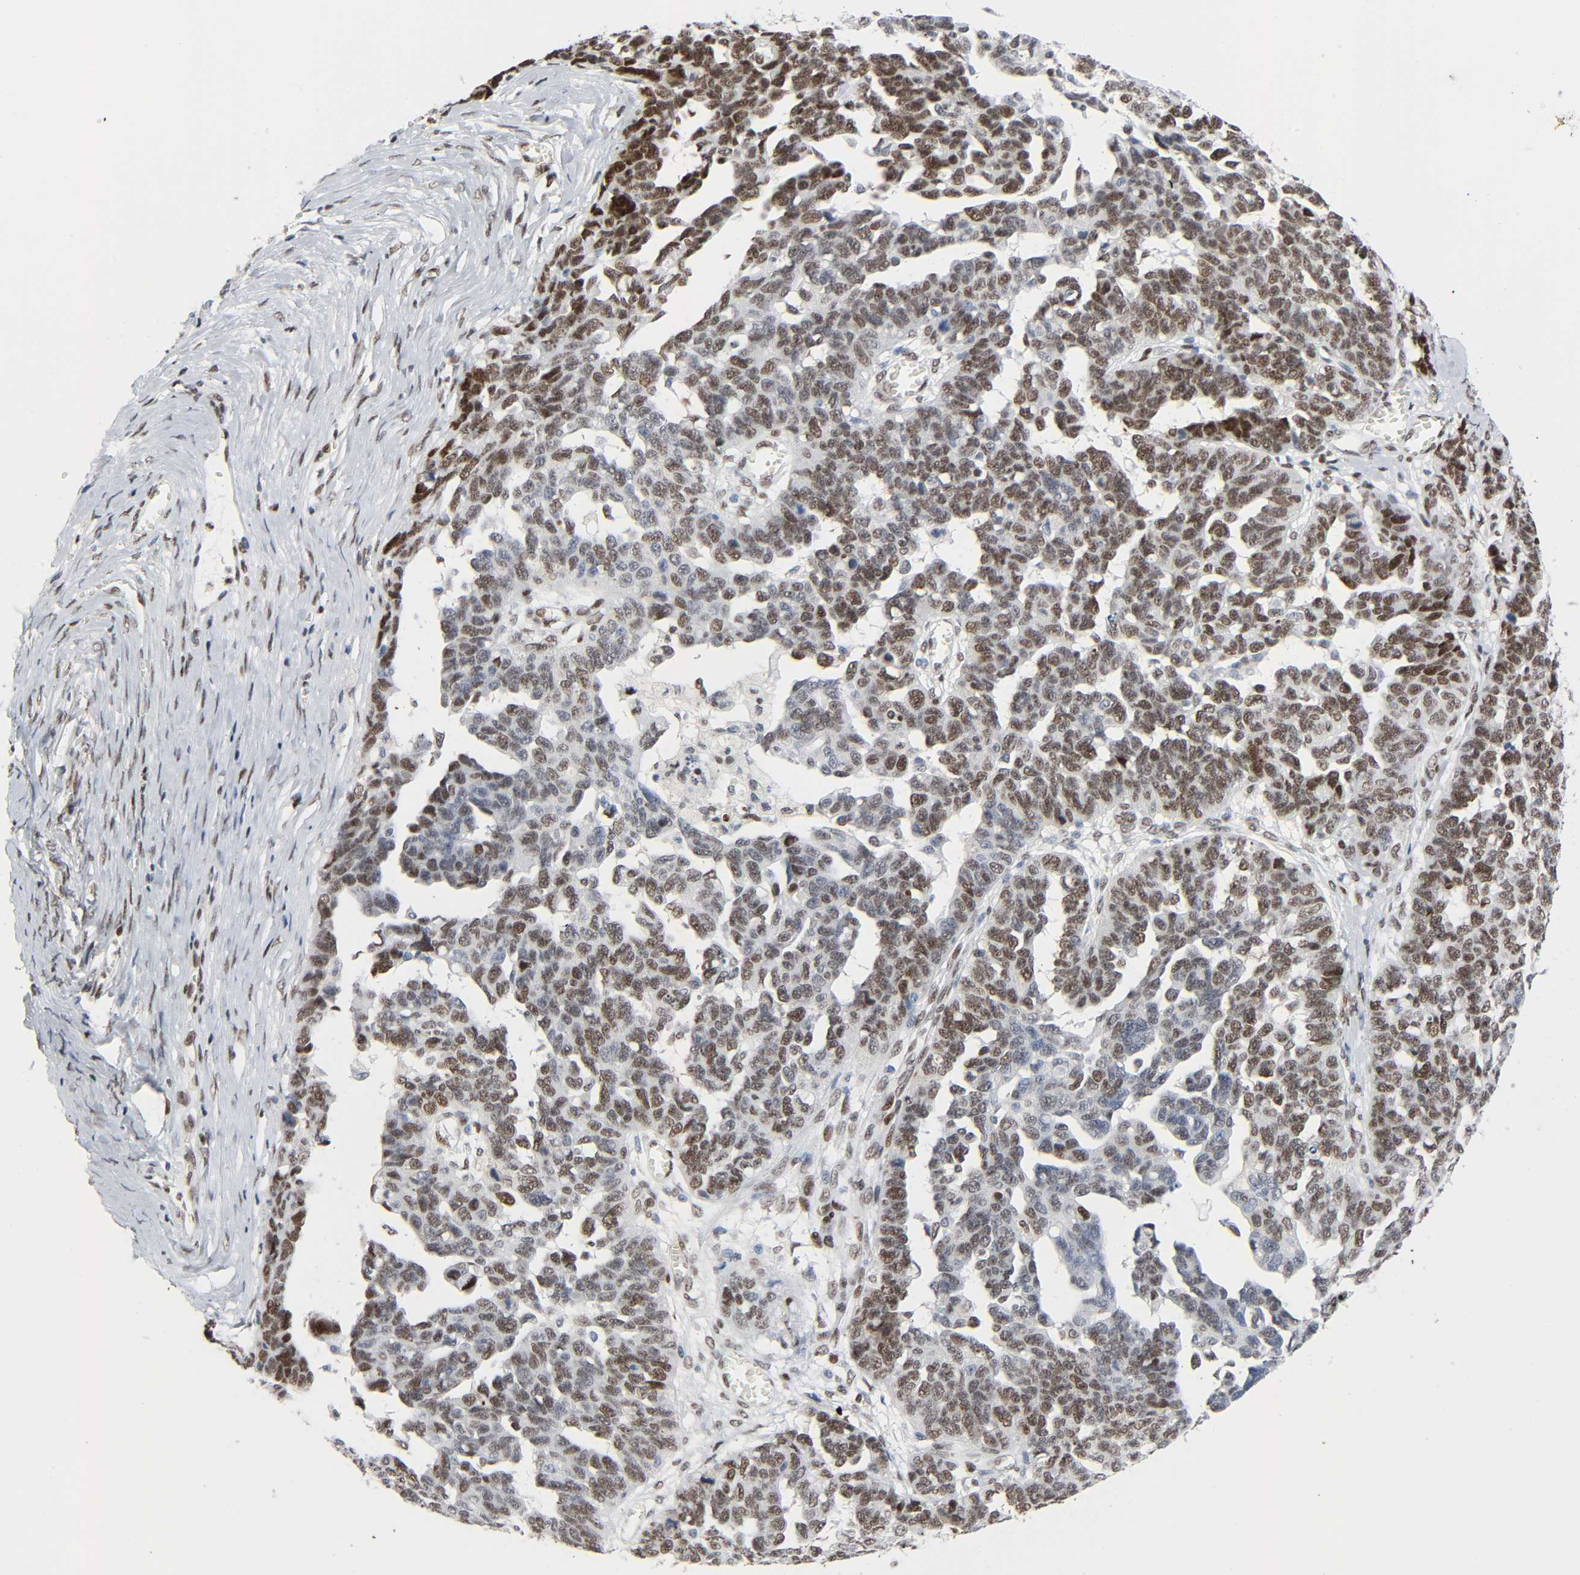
{"staining": {"intensity": "moderate", "quantity": ">75%", "location": "nuclear"}, "tissue": "ovarian cancer", "cell_type": "Tumor cells", "image_type": "cancer", "snomed": [{"axis": "morphology", "description": "Cystadenocarcinoma, mucinous, NOS"}, {"axis": "topography", "description": "Ovary"}], "caption": "Immunohistochemical staining of ovarian cancer (mucinous cystadenocarcinoma) reveals medium levels of moderate nuclear protein staining in approximately >75% of tumor cells.", "gene": "CREBBP", "patient": {"sex": "female", "age": 39}}